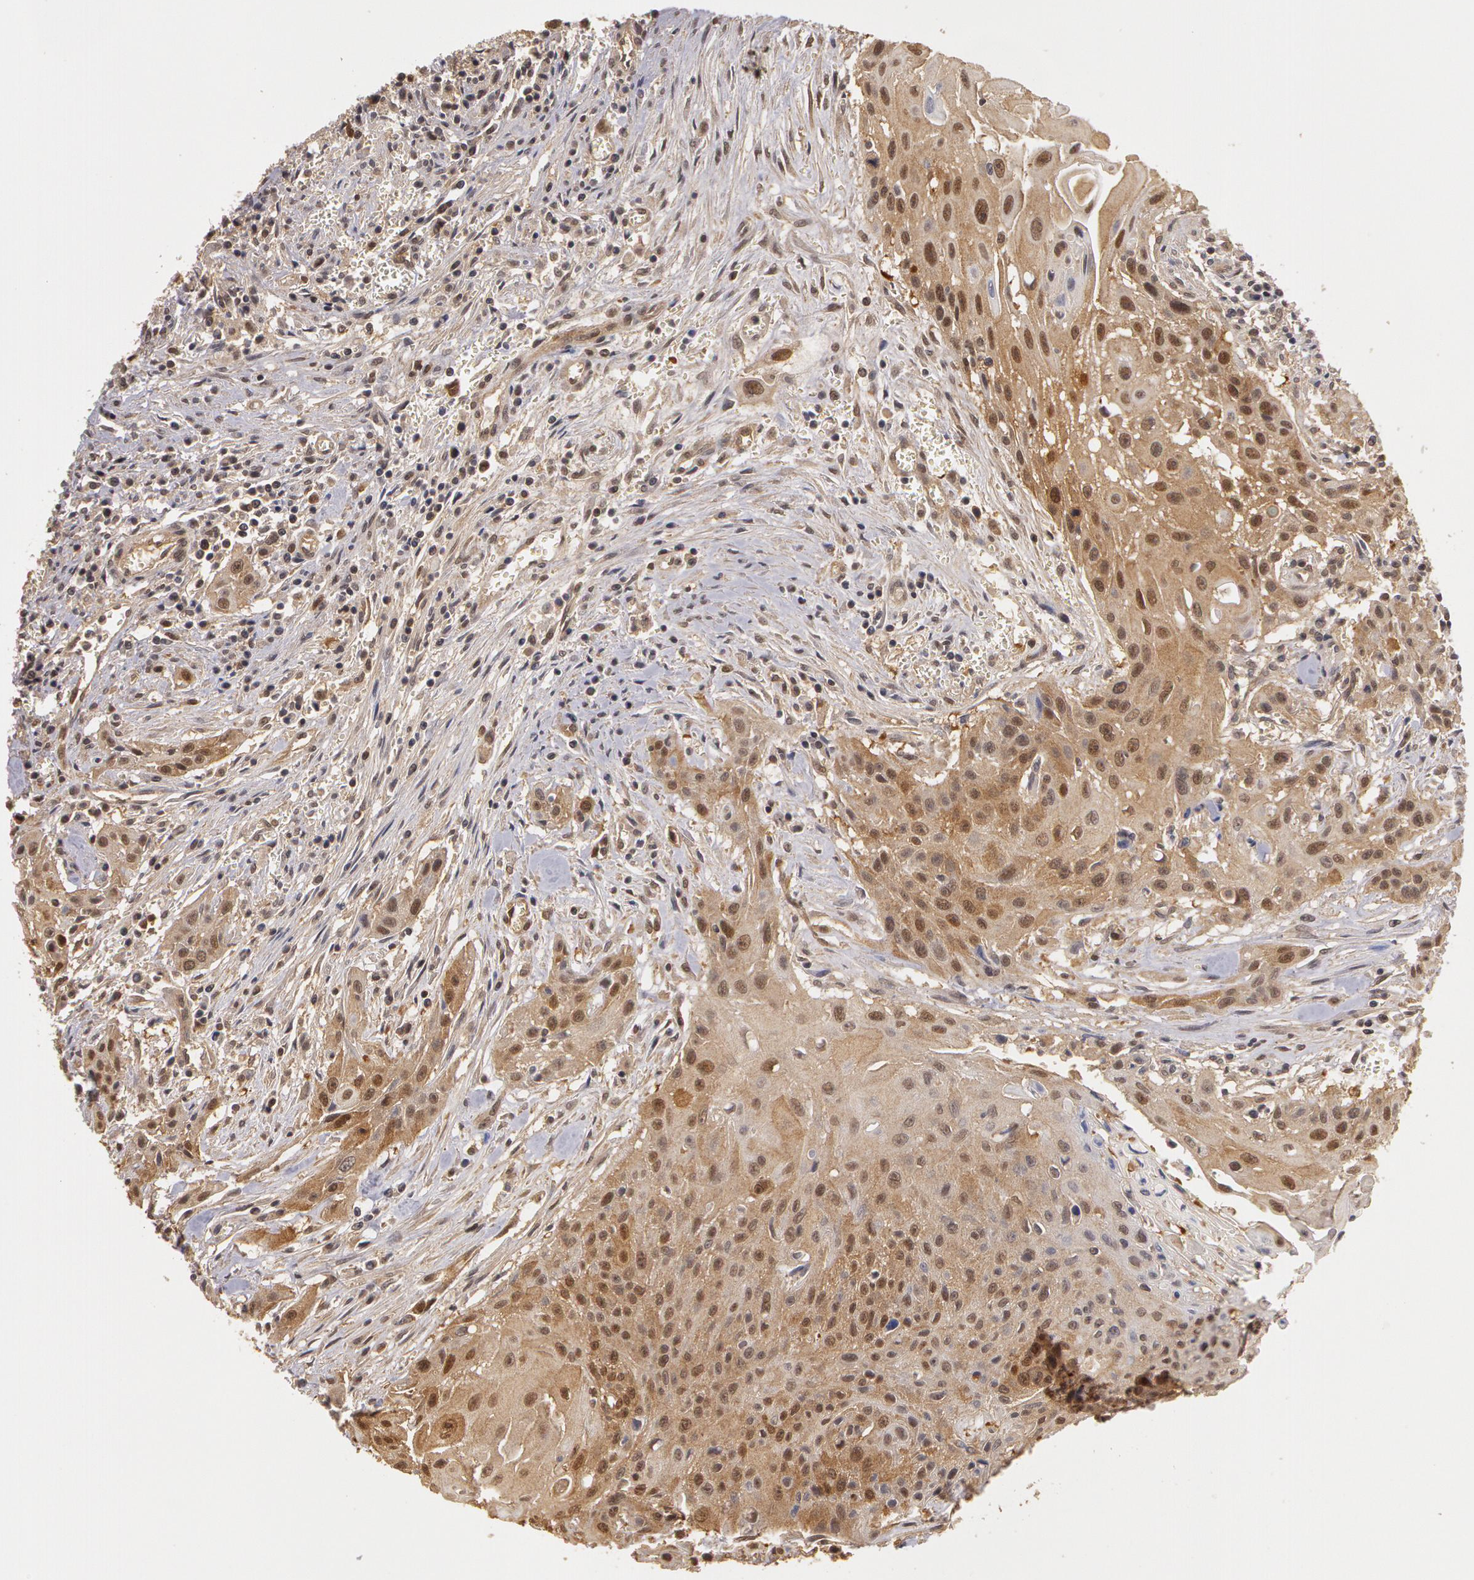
{"staining": {"intensity": "weak", "quantity": "<25%", "location": "cytoplasmic/membranous"}, "tissue": "head and neck cancer", "cell_type": "Tumor cells", "image_type": "cancer", "snomed": [{"axis": "morphology", "description": "Squamous cell carcinoma, NOS"}, {"axis": "morphology", "description": "Squamous cell carcinoma, metastatic, NOS"}, {"axis": "topography", "description": "Lymph node"}, {"axis": "topography", "description": "Salivary gland"}, {"axis": "topography", "description": "Head-Neck"}], "caption": "Immunohistochemistry of metastatic squamous cell carcinoma (head and neck) shows no staining in tumor cells.", "gene": "AHSA1", "patient": {"sex": "female", "age": 74}}